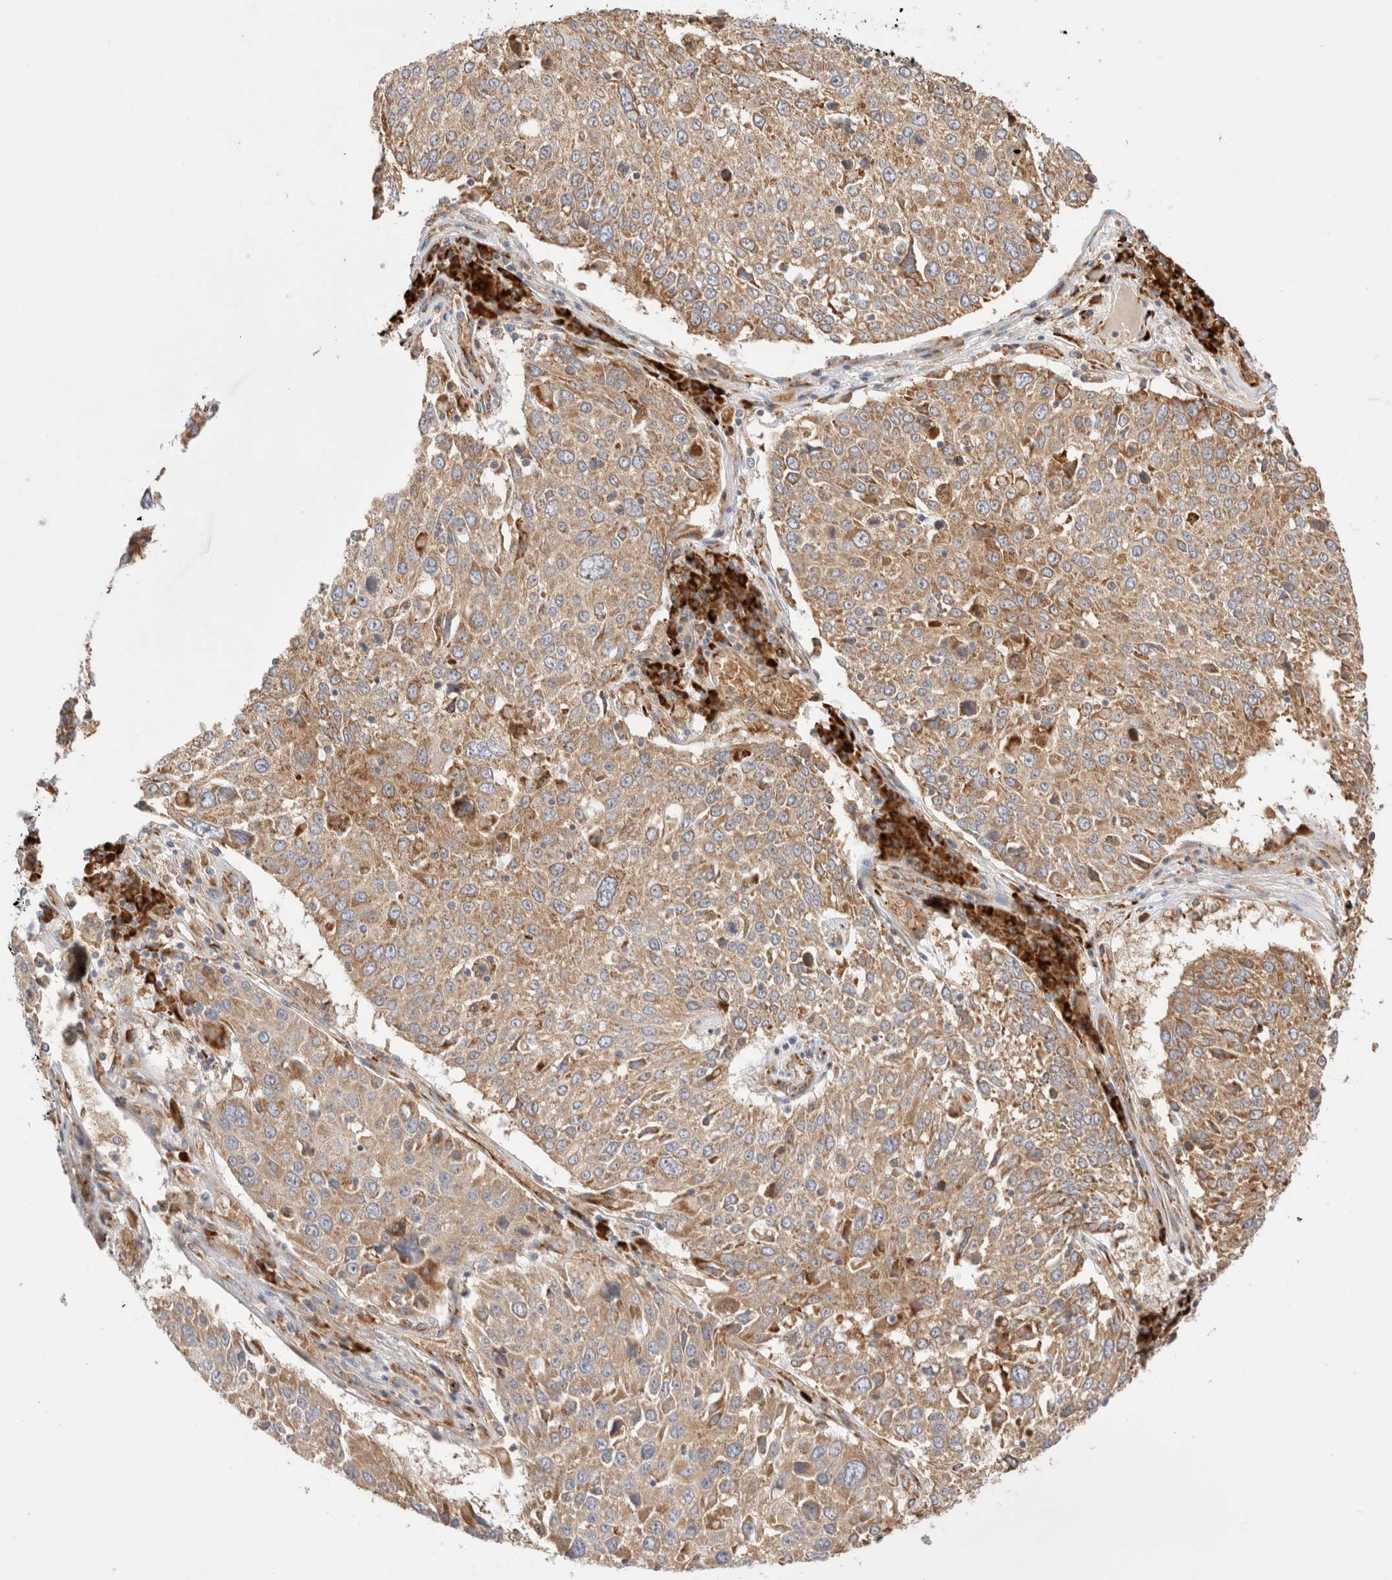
{"staining": {"intensity": "moderate", "quantity": ">75%", "location": "cytoplasmic/membranous"}, "tissue": "lung cancer", "cell_type": "Tumor cells", "image_type": "cancer", "snomed": [{"axis": "morphology", "description": "Squamous cell carcinoma, NOS"}, {"axis": "topography", "description": "Lung"}], "caption": "Tumor cells demonstrate moderate cytoplasmic/membranous staining in approximately >75% of cells in lung squamous cell carcinoma.", "gene": "UTS2B", "patient": {"sex": "male", "age": 65}}